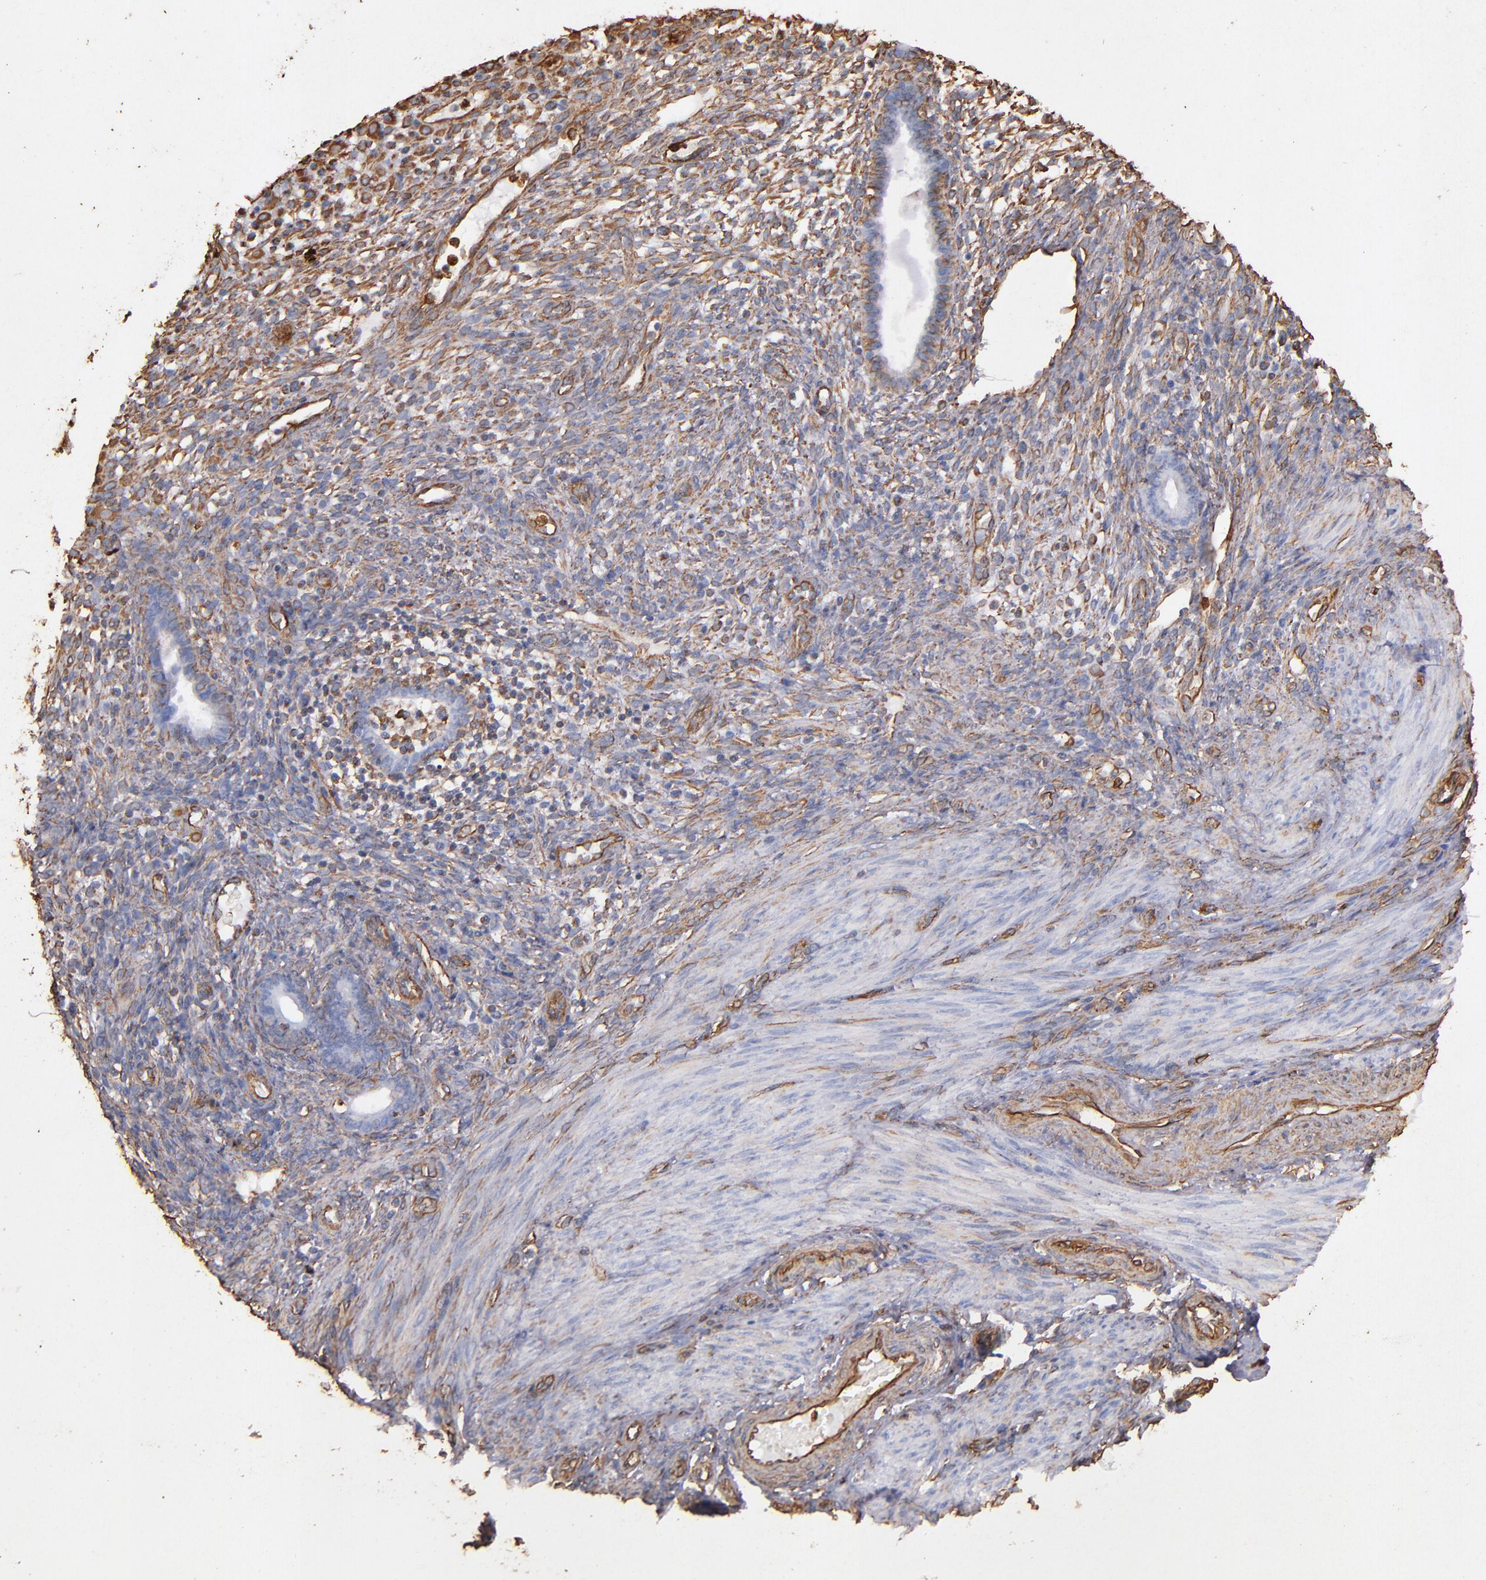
{"staining": {"intensity": "weak", "quantity": ">75%", "location": "cytoplasmic/membranous"}, "tissue": "endometrium", "cell_type": "Cells in endometrial stroma", "image_type": "normal", "snomed": [{"axis": "morphology", "description": "Normal tissue, NOS"}, {"axis": "topography", "description": "Endometrium"}], "caption": "Immunohistochemical staining of normal human endometrium shows >75% levels of weak cytoplasmic/membranous protein positivity in approximately >75% of cells in endometrial stroma.", "gene": "VIM", "patient": {"sex": "female", "age": 72}}